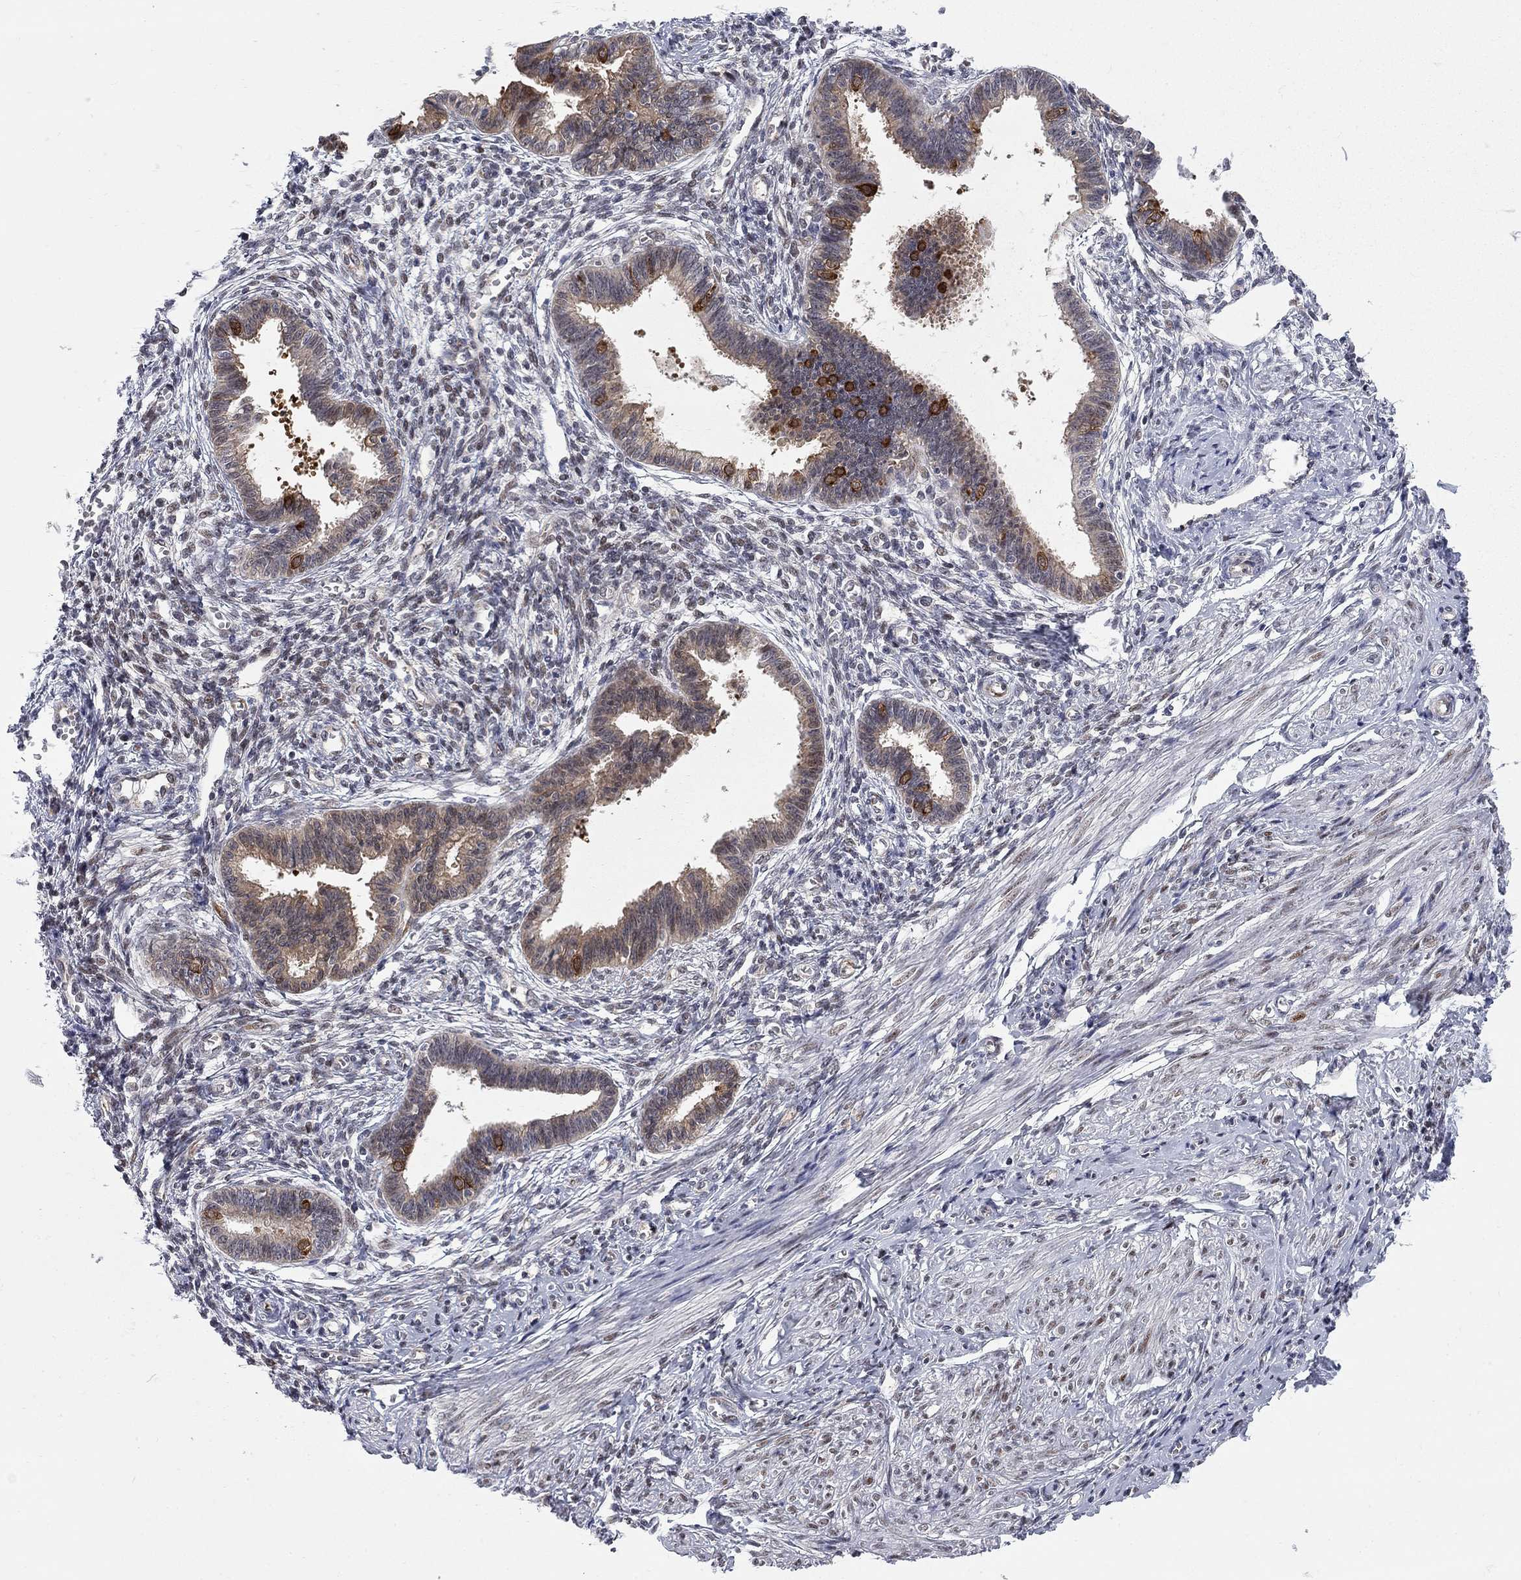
{"staining": {"intensity": "negative", "quantity": "none", "location": "none"}, "tissue": "endometrium", "cell_type": "Cells in endometrial stroma", "image_type": "normal", "snomed": [{"axis": "morphology", "description": "Normal tissue, NOS"}, {"axis": "topography", "description": "Cervix"}, {"axis": "topography", "description": "Endometrium"}], "caption": "A micrograph of endometrium stained for a protein reveals no brown staining in cells in endometrial stroma. (Brightfield microscopy of DAB IHC at high magnification).", "gene": "ENSG00000255639", "patient": {"sex": "female", "age": 37}}